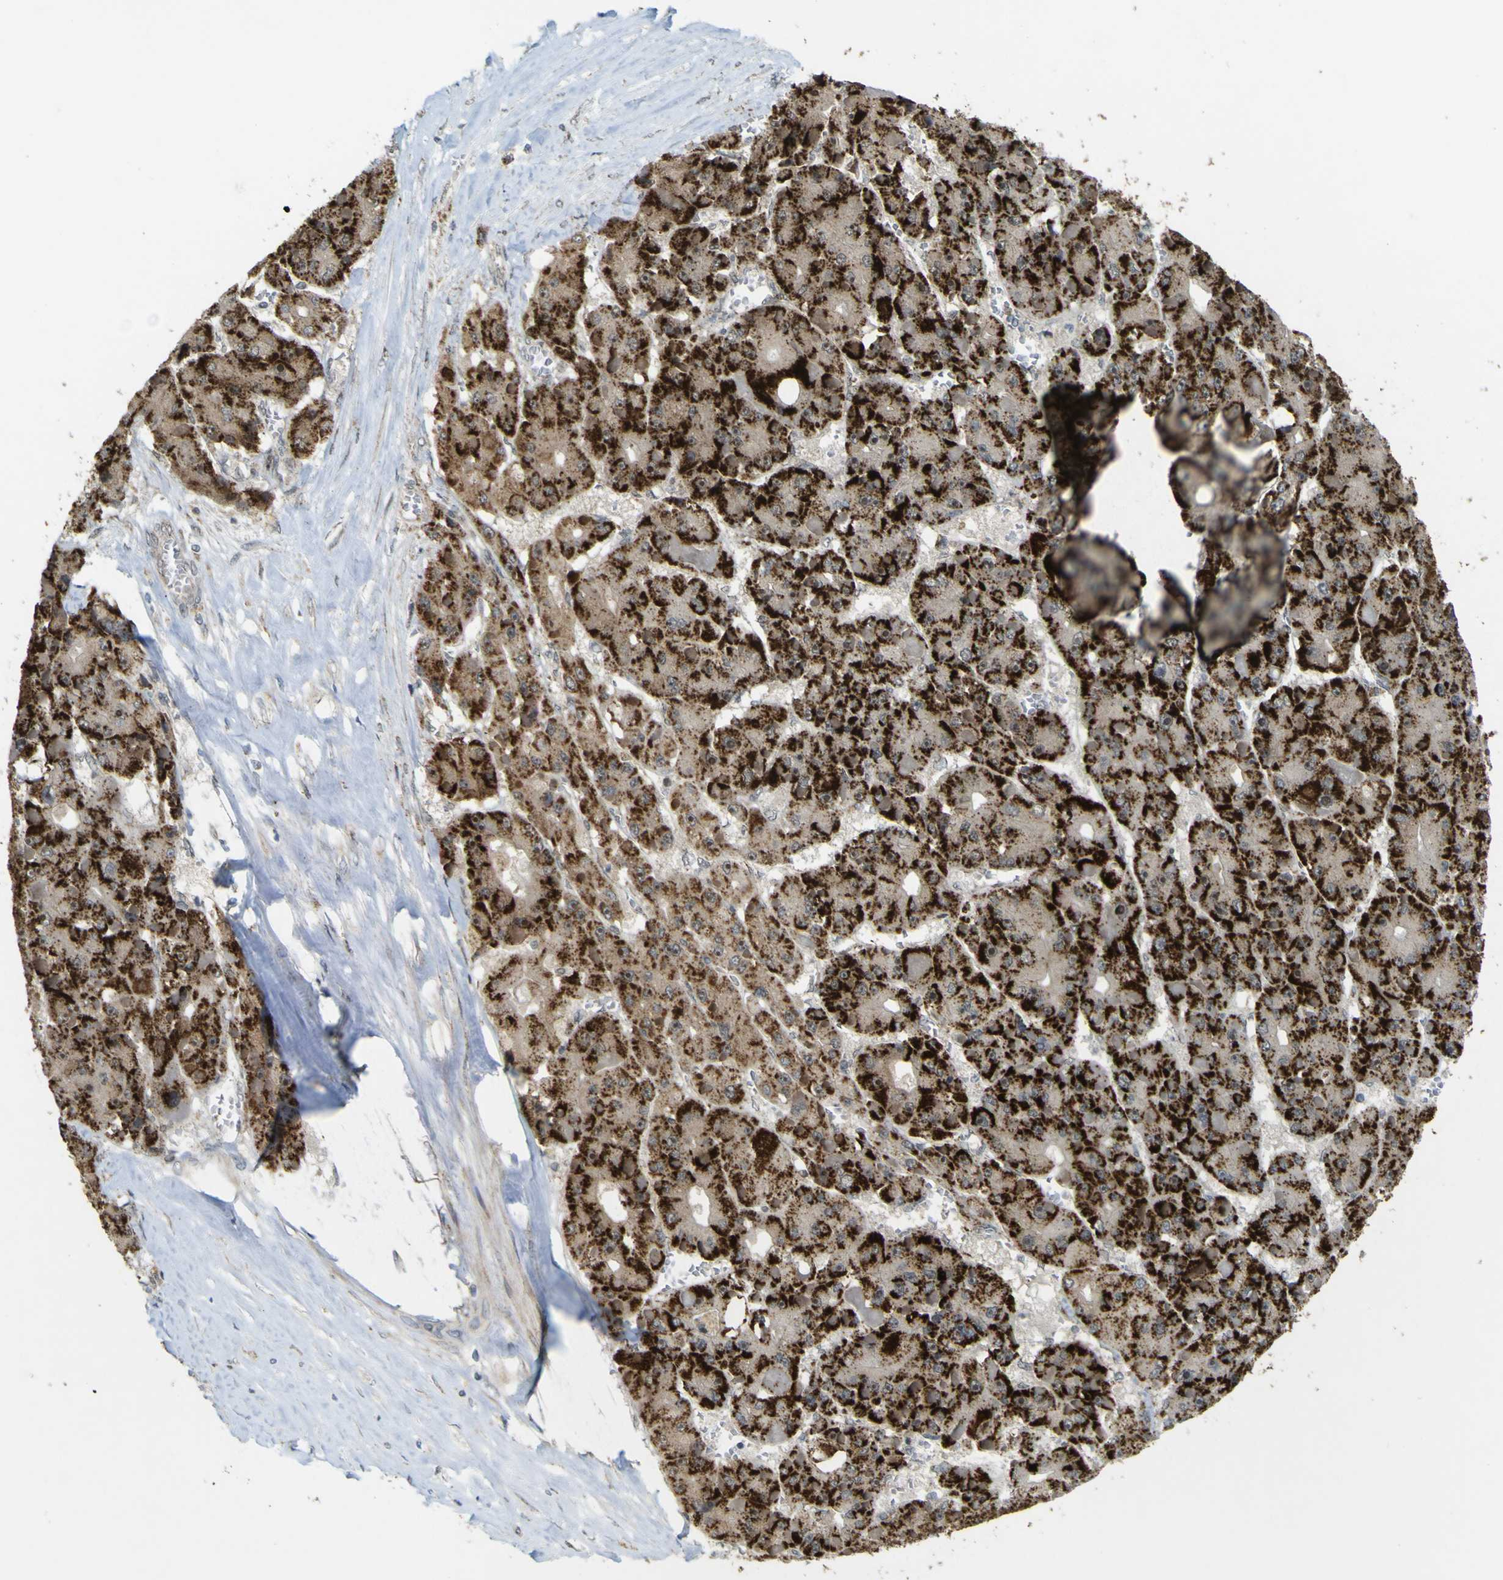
{"staining": {"intensity": "strong", "quantity": ">75%", "location": "cytoplasmic/membranous"}, "tissue": "liver cancer", "cell_type": "Tumor cells", "image_type": "cancer", "snomed": [{"axis": "morphology", "description": "Carcinoma, Hepatocellular, NOS"}, {"axis": "topography", "description": "Liver"}], "caption": "Immunohistochemical staining of human liver hepatocellular carcinoma reveals high levels of strong cytoplasmic/membranous protein expression in approximately >75% of tumor cells.", "gene": "ACBD5", "patient": {"sex": "female", "age": 73}}